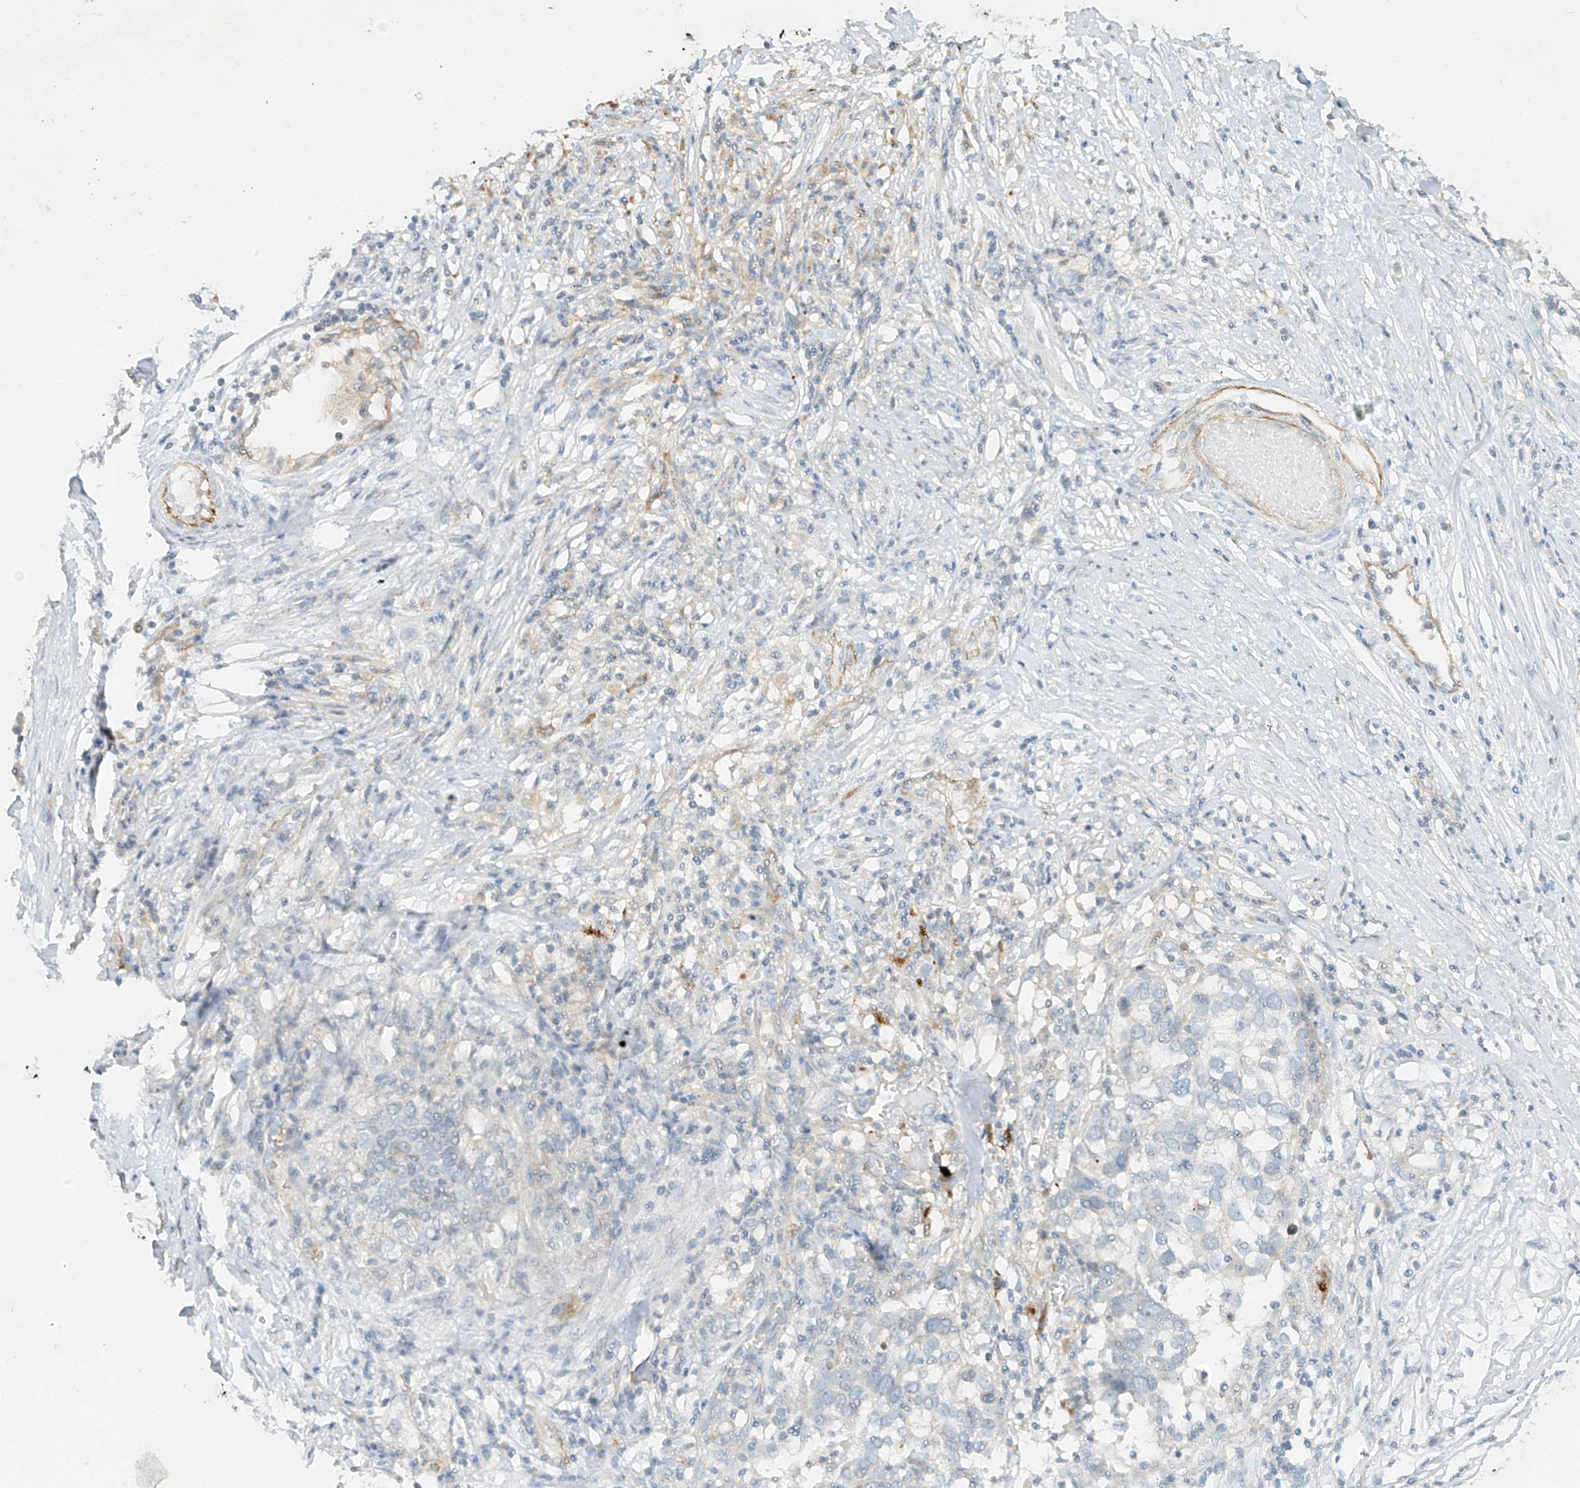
{"staining": {"intensity": "negative", "quantity": "none", "location": "none"}, "tissue": "ovarian cancer", "cell_type": "Tumor cells", "image_type": "cancer", "snomed": [{"axis": "morphology", "description": "Cystadenocarcinoma, serous, NOS"}, {"axis": "topography", "description": "Ovary"}], "caption": "The immunohistochemistry (IHC) image has no significant expression in tumor cells of ovarian cancer (serous cystadenocarcinoma) tissue.", "gene": "C2orf42", "patient": {"sex": "female", "age": 59}}